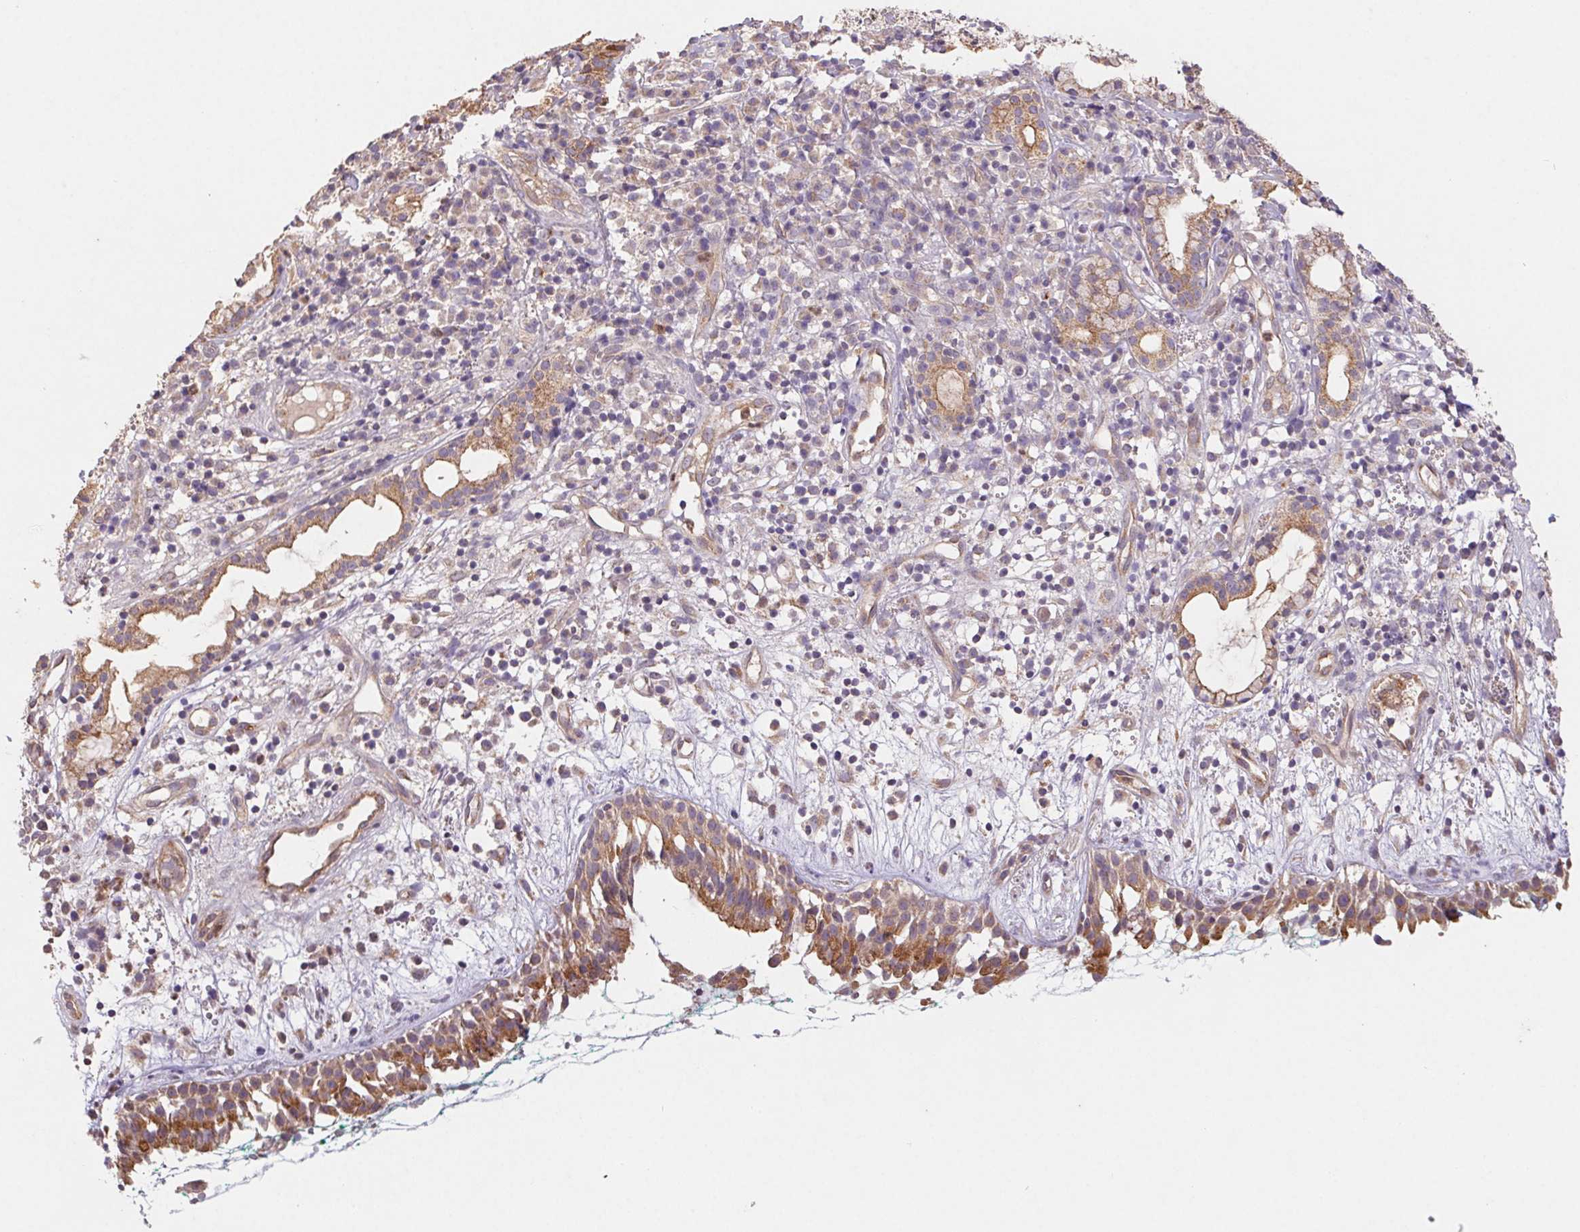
{"staining": {"intensity": "moderate", "quantity": ">75%", "location": "cytoplasmic/membranous"}, "tissue": "nasopharynx", "cell_type": "Respiratory epithelial cells", "image_type": "normal", "snomed": [{"axis": "morphology", "description": "Normal tissue, NOS"}, {"axis": "morphology", "description": "Basal cell carcinoma"}, {"axis": "topography", "description": "Cartilage tissue"}, {"axis": "topography", "description": "Nasopharynx"}, {"axis": "topography", "description": "Oral tissue"}], "caption": "Brown immunohistochemical staining in unremarkable nasopharynx exhibits moderate cytoplasmic/membranous positivity in about >75% of respiratory epithelial cells. The protein of interest is stained brown, and the nuclei are stained in blue (DAB (3,3'-diaminobenzidine) IHC with brightfield microscopy, high magnification).", "gene": "RAB11A", "patient": {"sex": "female", "age": 77}}